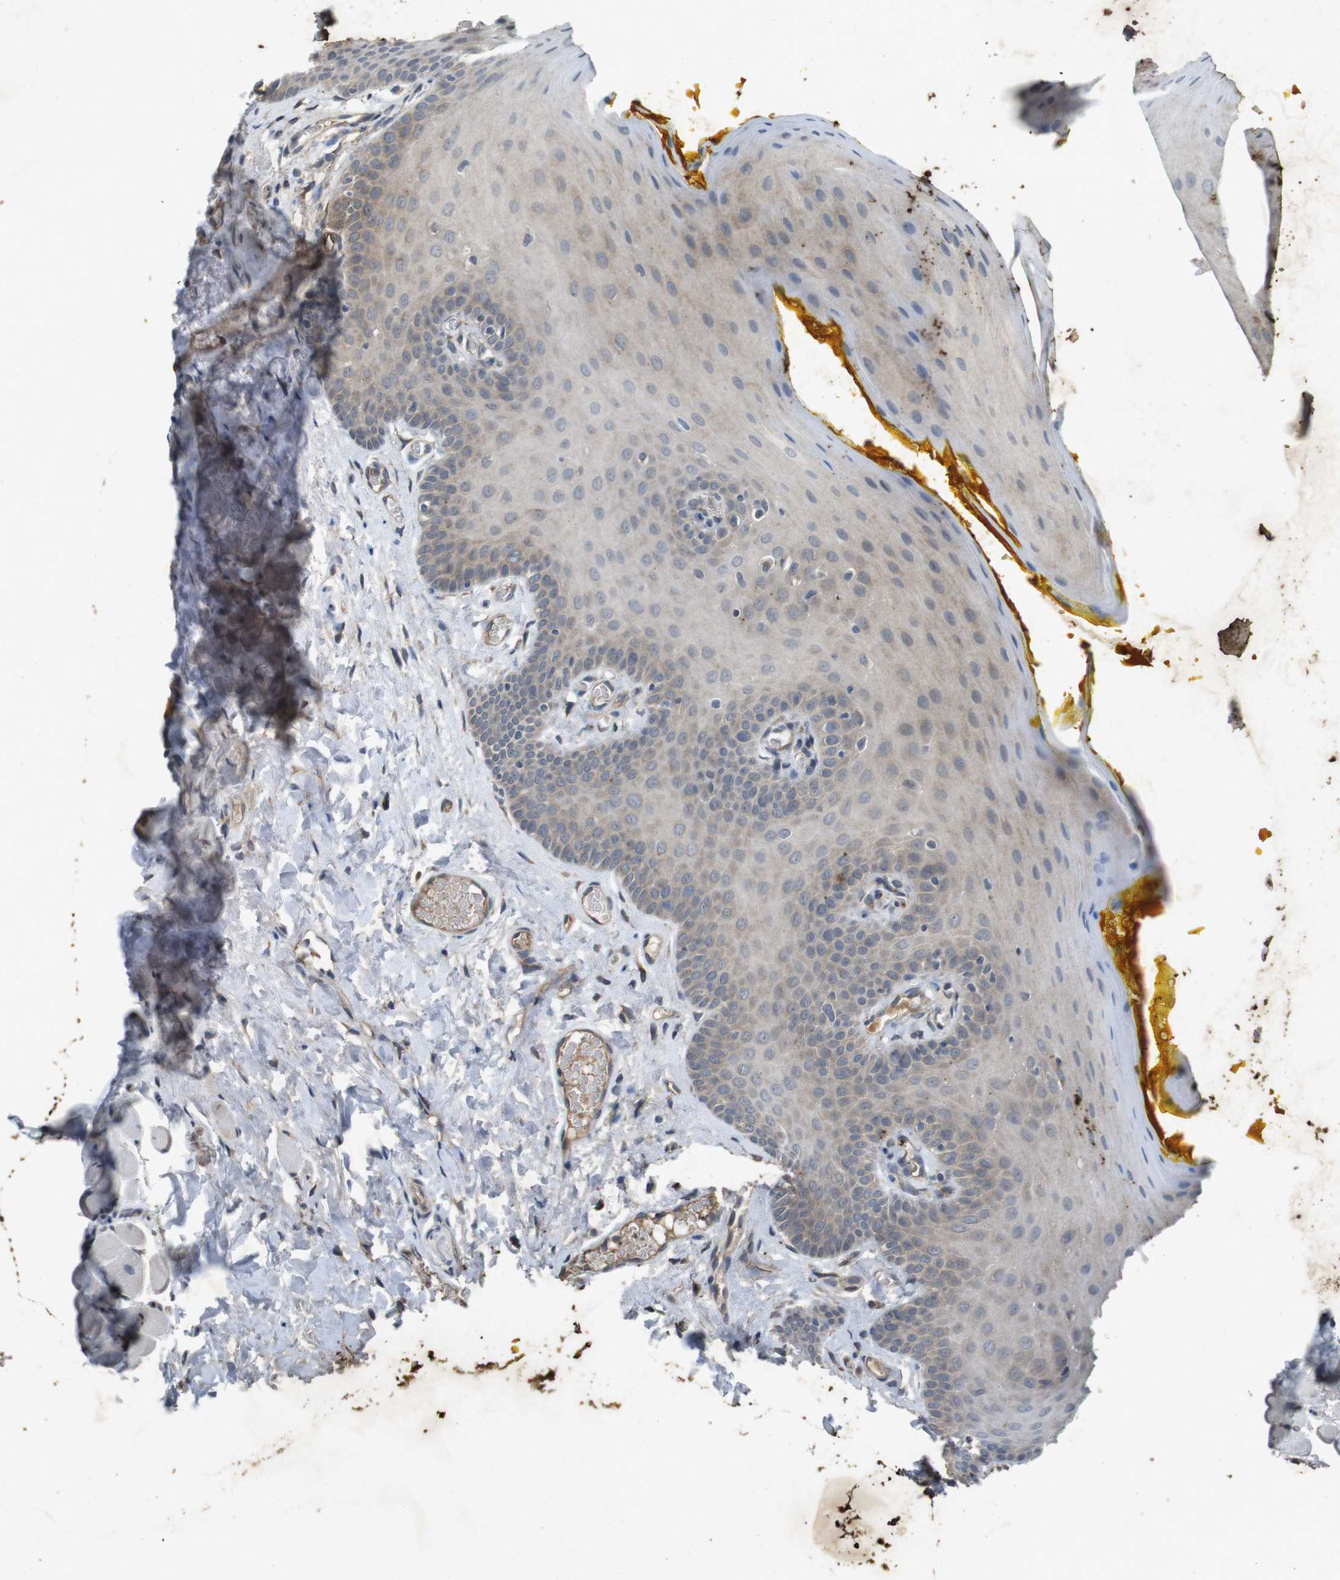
{"staining": {"intensity": "weak", "quantity": "<25%", "location": "cytoplasmic/membranous"}, "tissue": "oral mucosa", "cell_type": "Squamous epithelial cells", "image_type": "normal", "snomed": [{"axis": "morphology", "description": "Normal tissue, NOS"}, {"axis": "topography", "description": "Oral tissue"}], "caption": "This photomicrograph is of normal oral mucosa stained with immunohistochemistry to label a protein in brown with the nuclei are counter-stained blue. There is no expression in squamous epithelial cells.", "gene": "FLCN", "patient": {"sex": "male", "age": 54}}